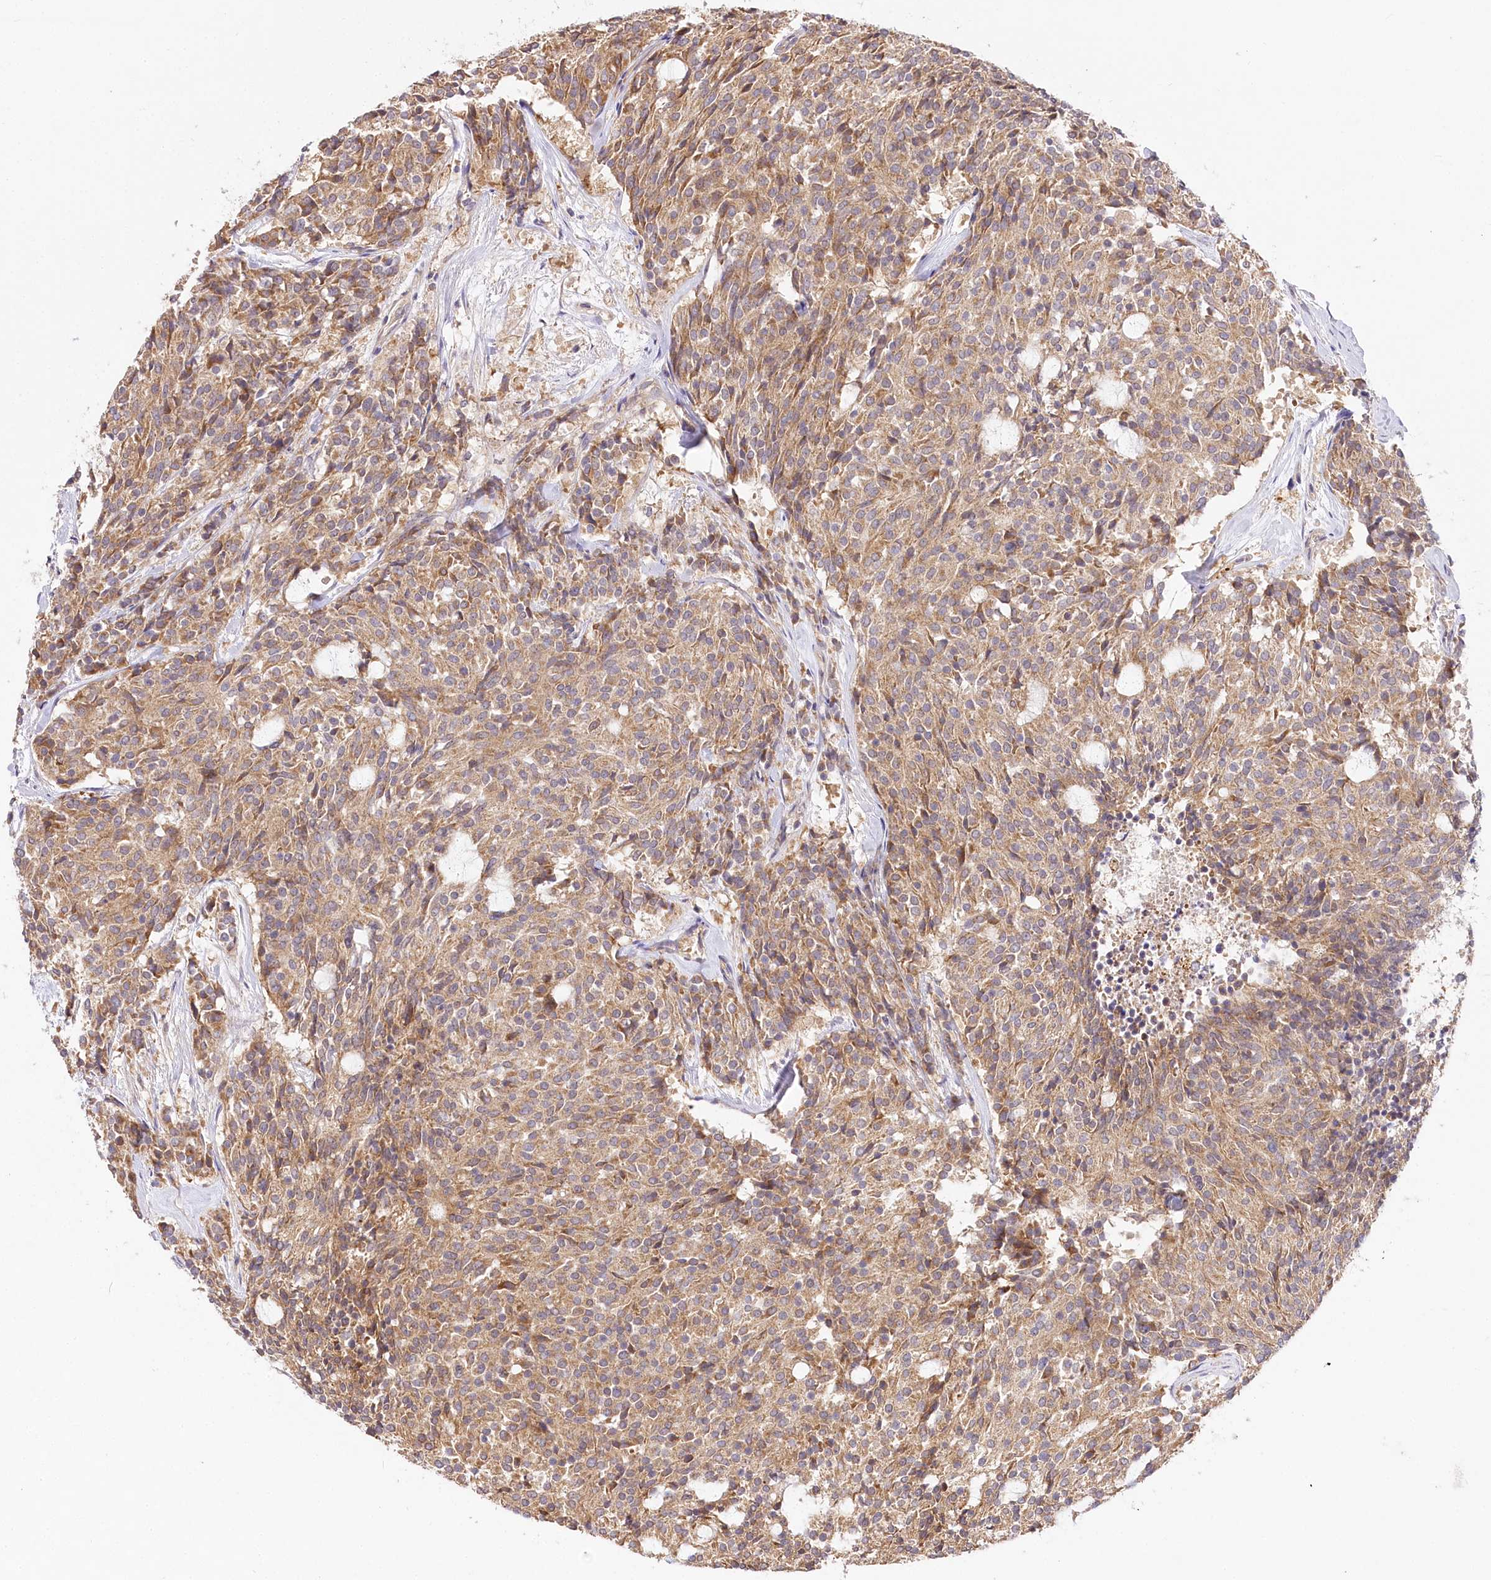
{"staining": {"intensity": "moderate", "quantity": ">75%", "location": "cytoplasmic/membranous"}, "tissue": "carcinoid", "cell_type": "Tumor cells", "image_type": "cancer", "snomed": [{"axis": "morphology", "description": "Carcinoid, malignant, NOS"}, {"axis": "topography", "description": "Pancreas"}], "caption": "Protein analysis of malignant carcinoid tissue reveals moderate cytoplasmic/membranous expression in about >75% of tumor cells. (Stains: DAB in brown, nuclei in blue, Microscopy: brightfield microscopy at high magnification).", "gene": "PYROXD1", "patient": {"sex": "female", "age": 54}}